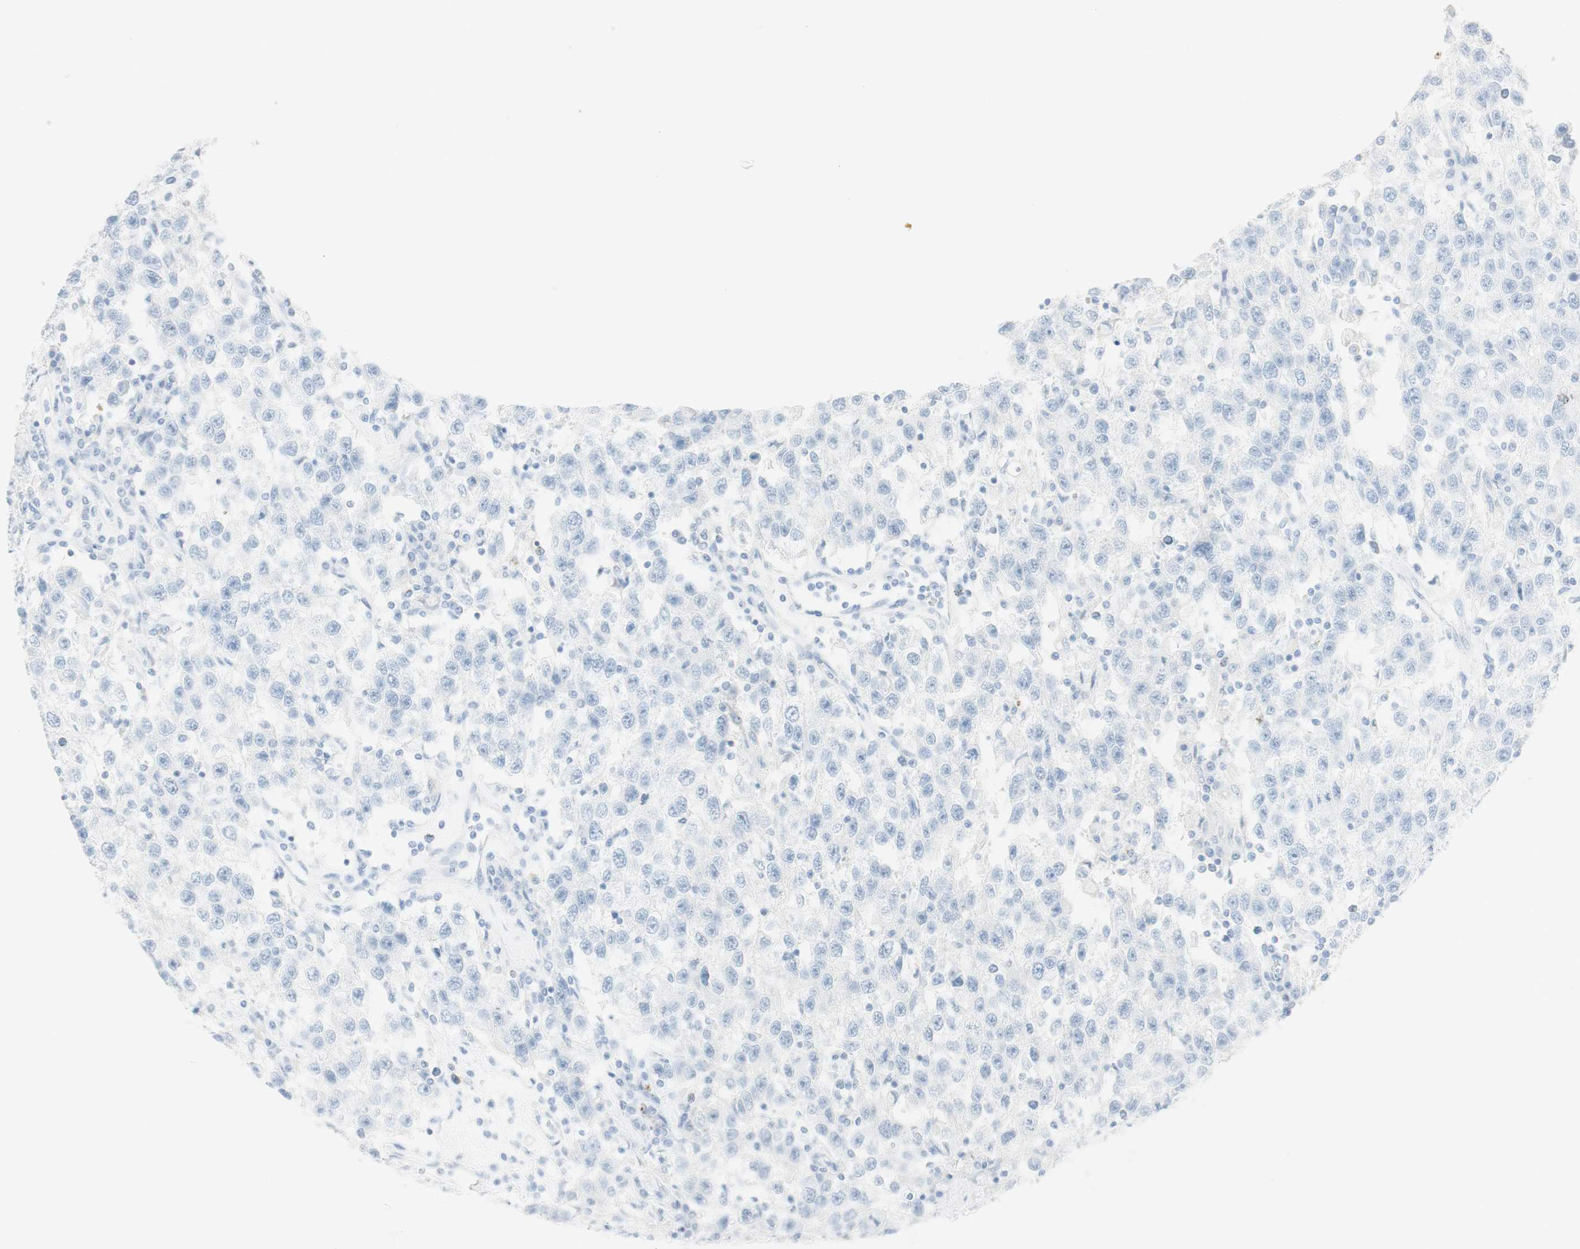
{"staining": {"intensity": "negative", "quantity": "none", "location": "none"}, "tissue": "testis cancer", "cell_type": "Tumor cells", "image_type": "cancer", "snomed": [{"axis": "morphology", "description": "Seminoma, NOS"}, {"axis": "topography", "description": "Testis"}], "caption": "A photomicrograph of human testis cancer (seminoma) is negative for staining in tumor cells.", "gene": "NAPSA", "patient": {"sex": "male", "age": 41}}